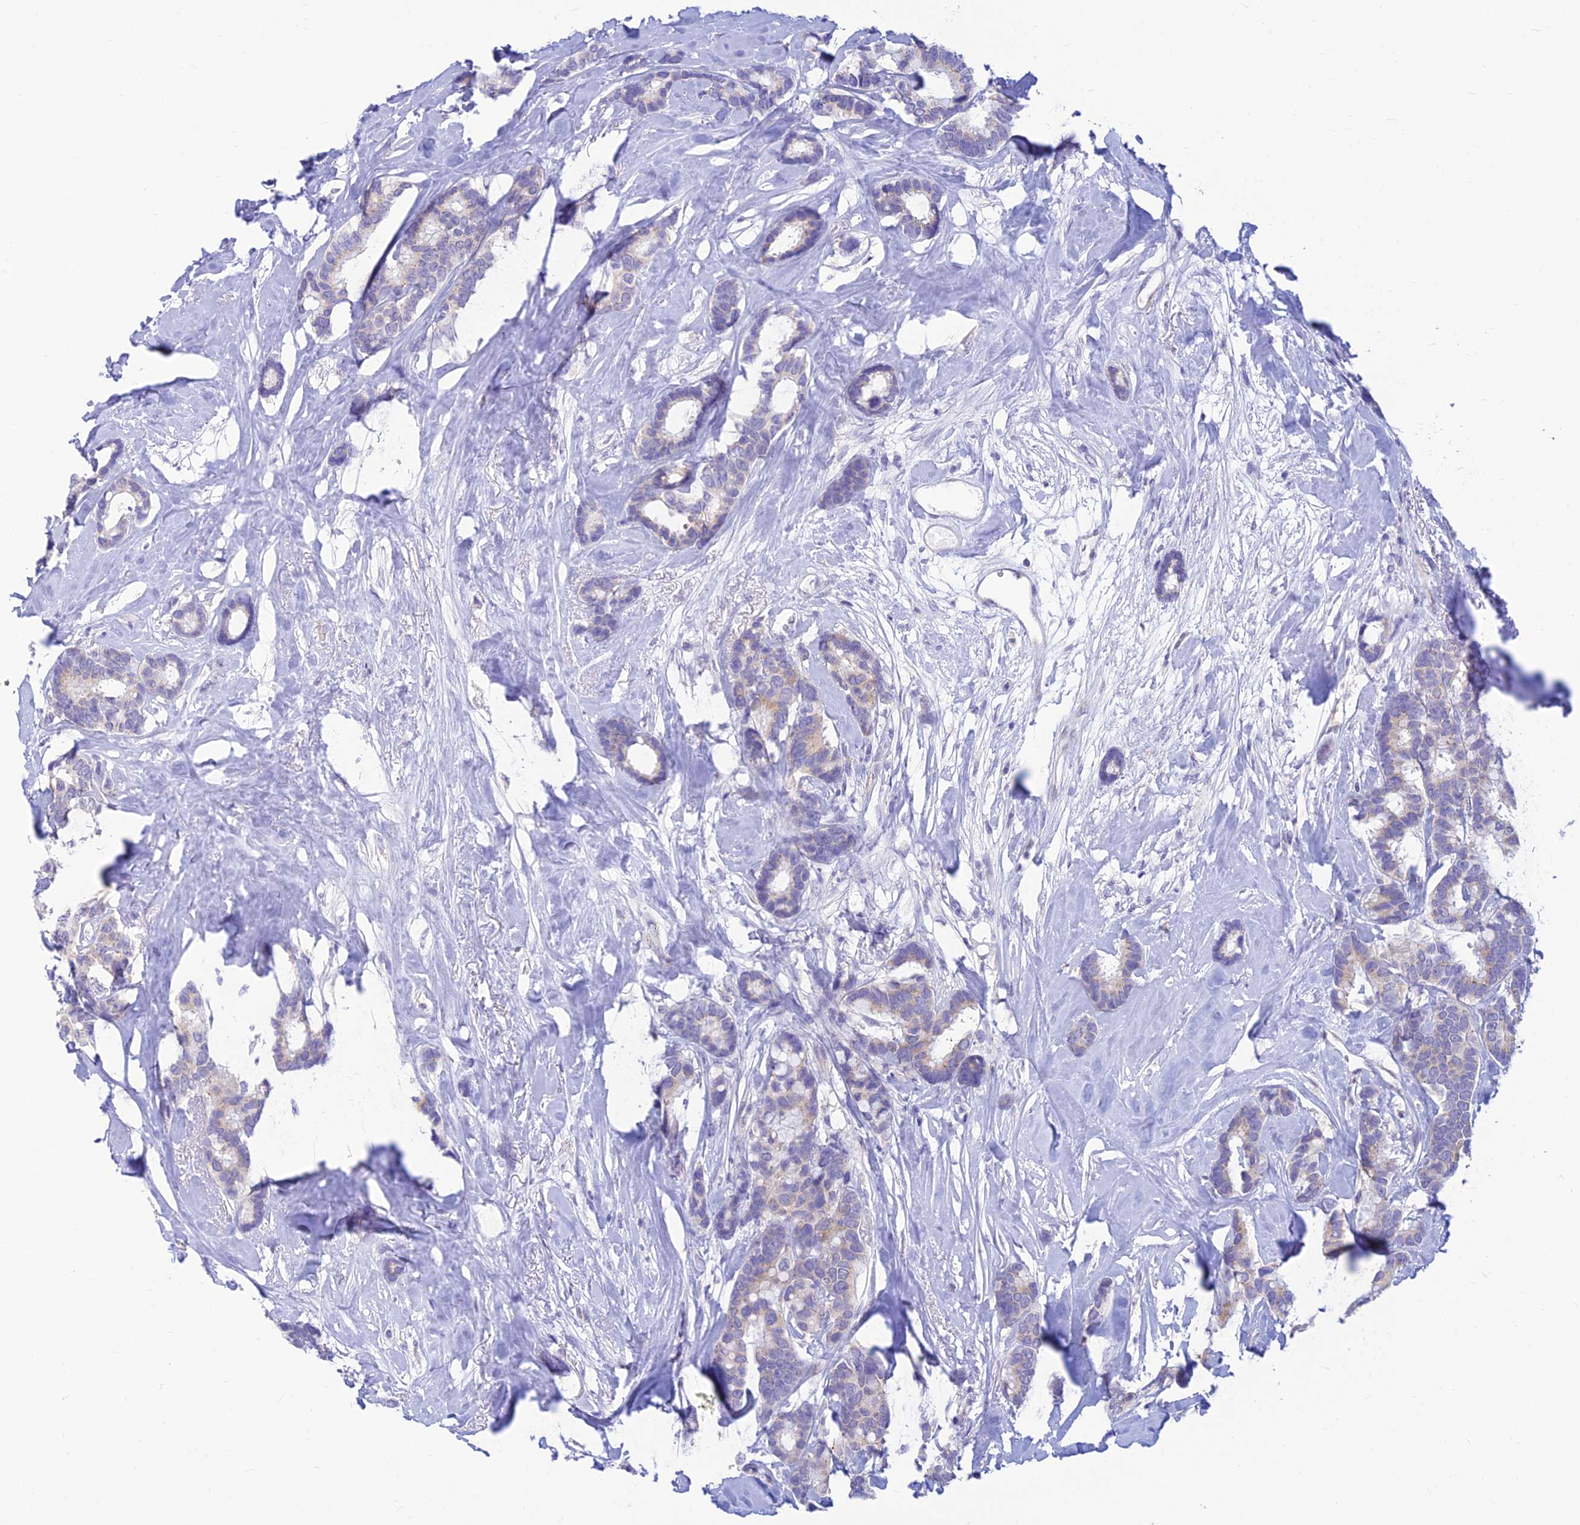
{"staining": {"intensity": "negative", "quantity": "none", "location": "none"}, "tissue": "breast cancer", "cell_type": "Tumor cells", "image_type": "cancer", "snomed": [{"axis": "morphology", "description": "Duct carcinoma"}, {"axis": "topography", "description": "Breast"}], "caption": "Human infiltrating ductal carcinoma (breast) stained for a protein using IHC reveals no positivity in tumor cells.", "gene": "INKA1", "patient": {"sex": "female", "age": 87}}